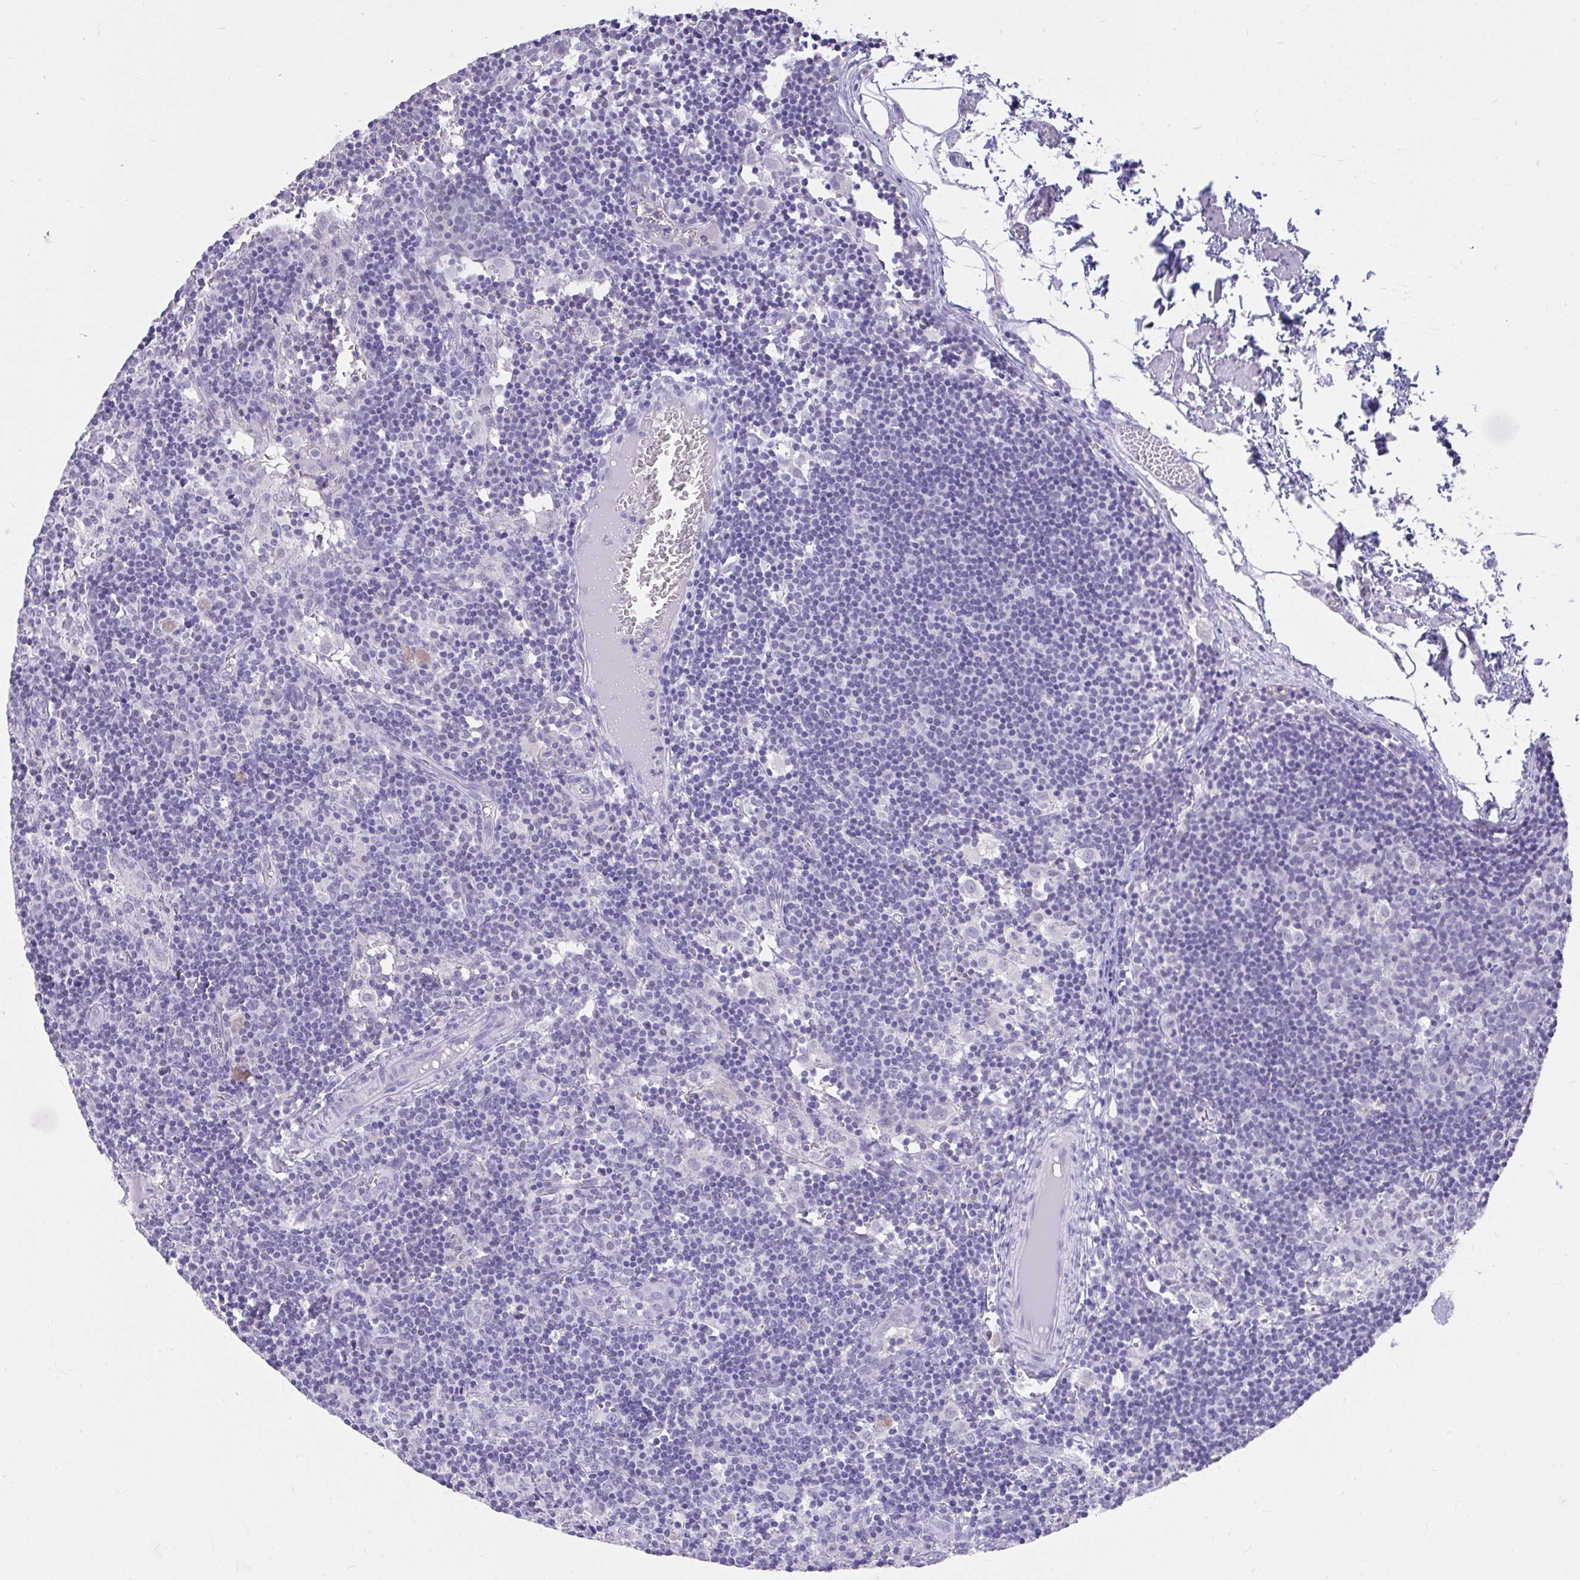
{"staining": {"intensity": "negative", "quantity": "none", "location": "none"}, "tissue": "lymph node", "cell_type": "Germinal center cells", "image_type": "normal", "snomed": [{"axis": "morphology", "description": "Normal tissue, NOS"}, {"axis": "topography", "description": "Lymph node"}], "caption": "Micrograph shows no significant protein expression in germinal center cells of unremarkable lymph node.", "gene": "MS4A12", "patient": {"sex": "female", "age": 45}}